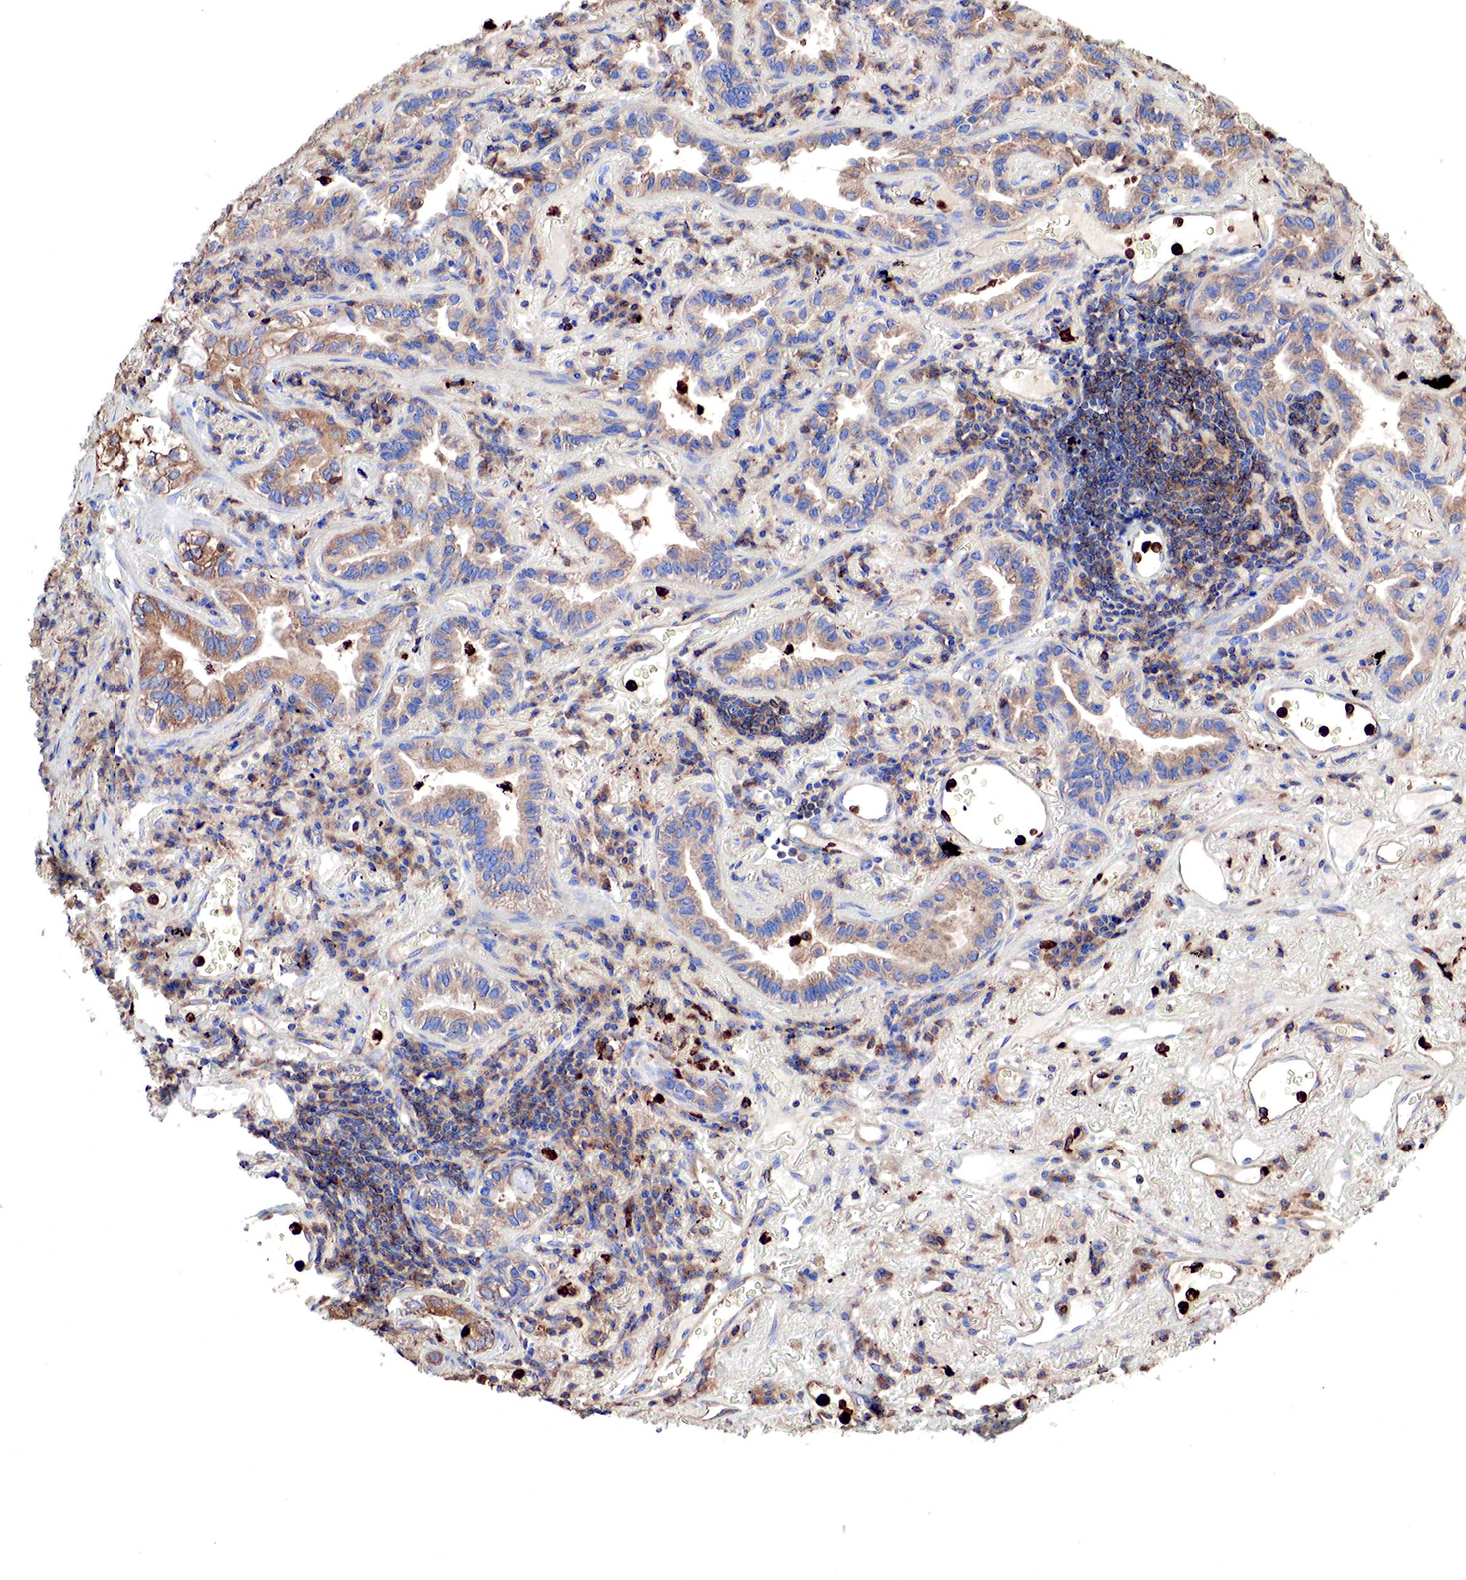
{"staining": {"intensity": "weak", "quantity": "25%-75%", "location": "cytoplasmic/membranous"}, "tissue": "lung cancer", "cell_type": "Tumor cells", "image_type": "cancer", "snomed": [{"axis": "morphology", "description": "Adenocarcinoma, NOS"}, {"axis": "topography", "description": "Lung"}], "caption": "This image exhibits lung cancer stained with immunohistochemistry (IHC) to label a protein in brown. The cytoplasmic/membranous of tumor cells show weak positivity for the protein. Nuclei are counter-stained blue.", "gene": "G6PD", "patient": {"sex": "female", "age": 50}}